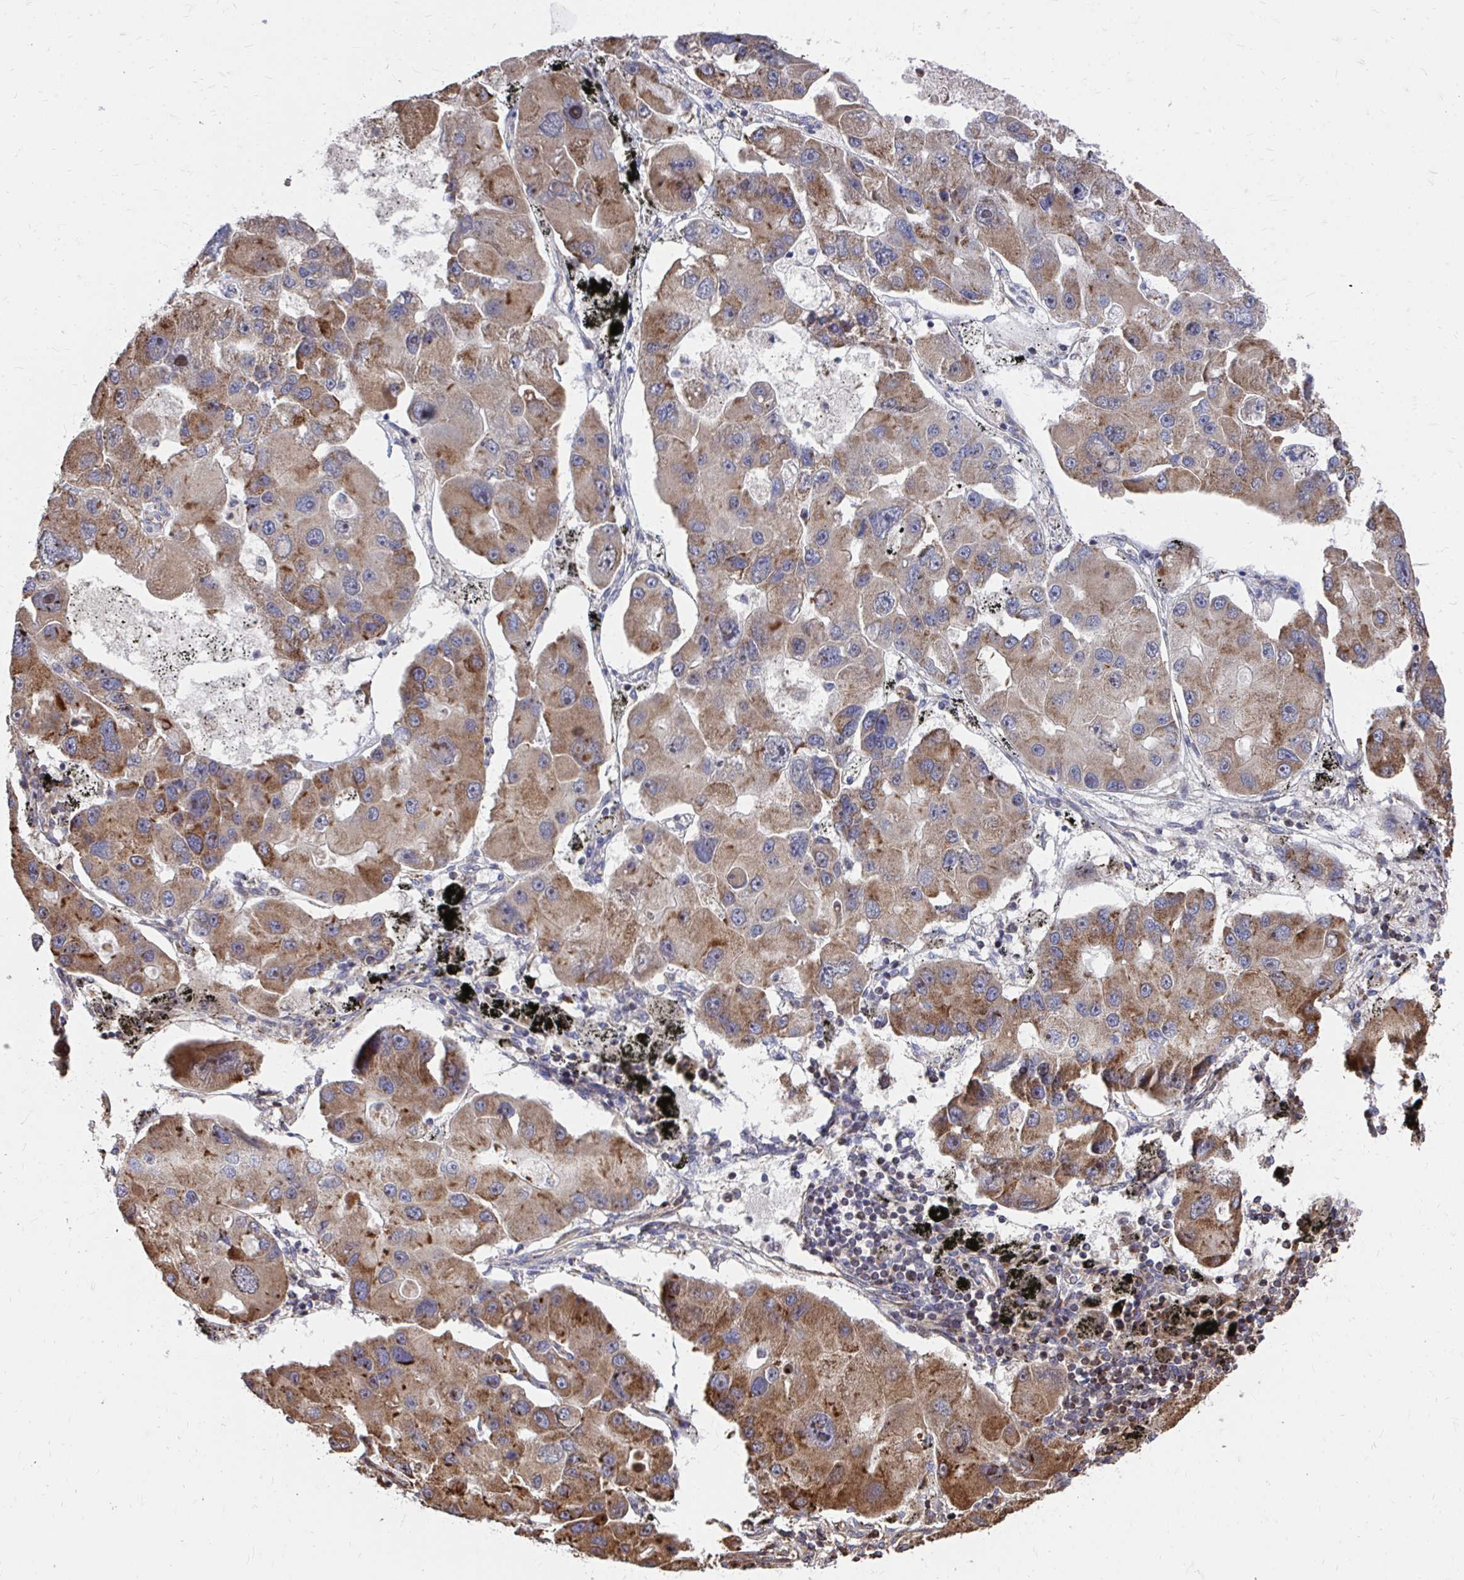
{"staining": {"intensity": "moderate", "quantity": ">75%", "location": "cytoplasmic/membranous"}, "tissue": "lung cancer", "cell_type": "Tumor cells", "image_type": "cancer", "snomed": [{"axis": "morphology", "description": "Adenocarcinoma, NOS"}, {"axis": "topography", "description": "Lung"}], "caption": "Moderate cytoplasmic/membranous protein expression is identified in approximately >75% of tumor cells in lung cancer (adenocarcinoma).", "gene": "FAM89A", "patient": {"sex": "female", "age": 54}}